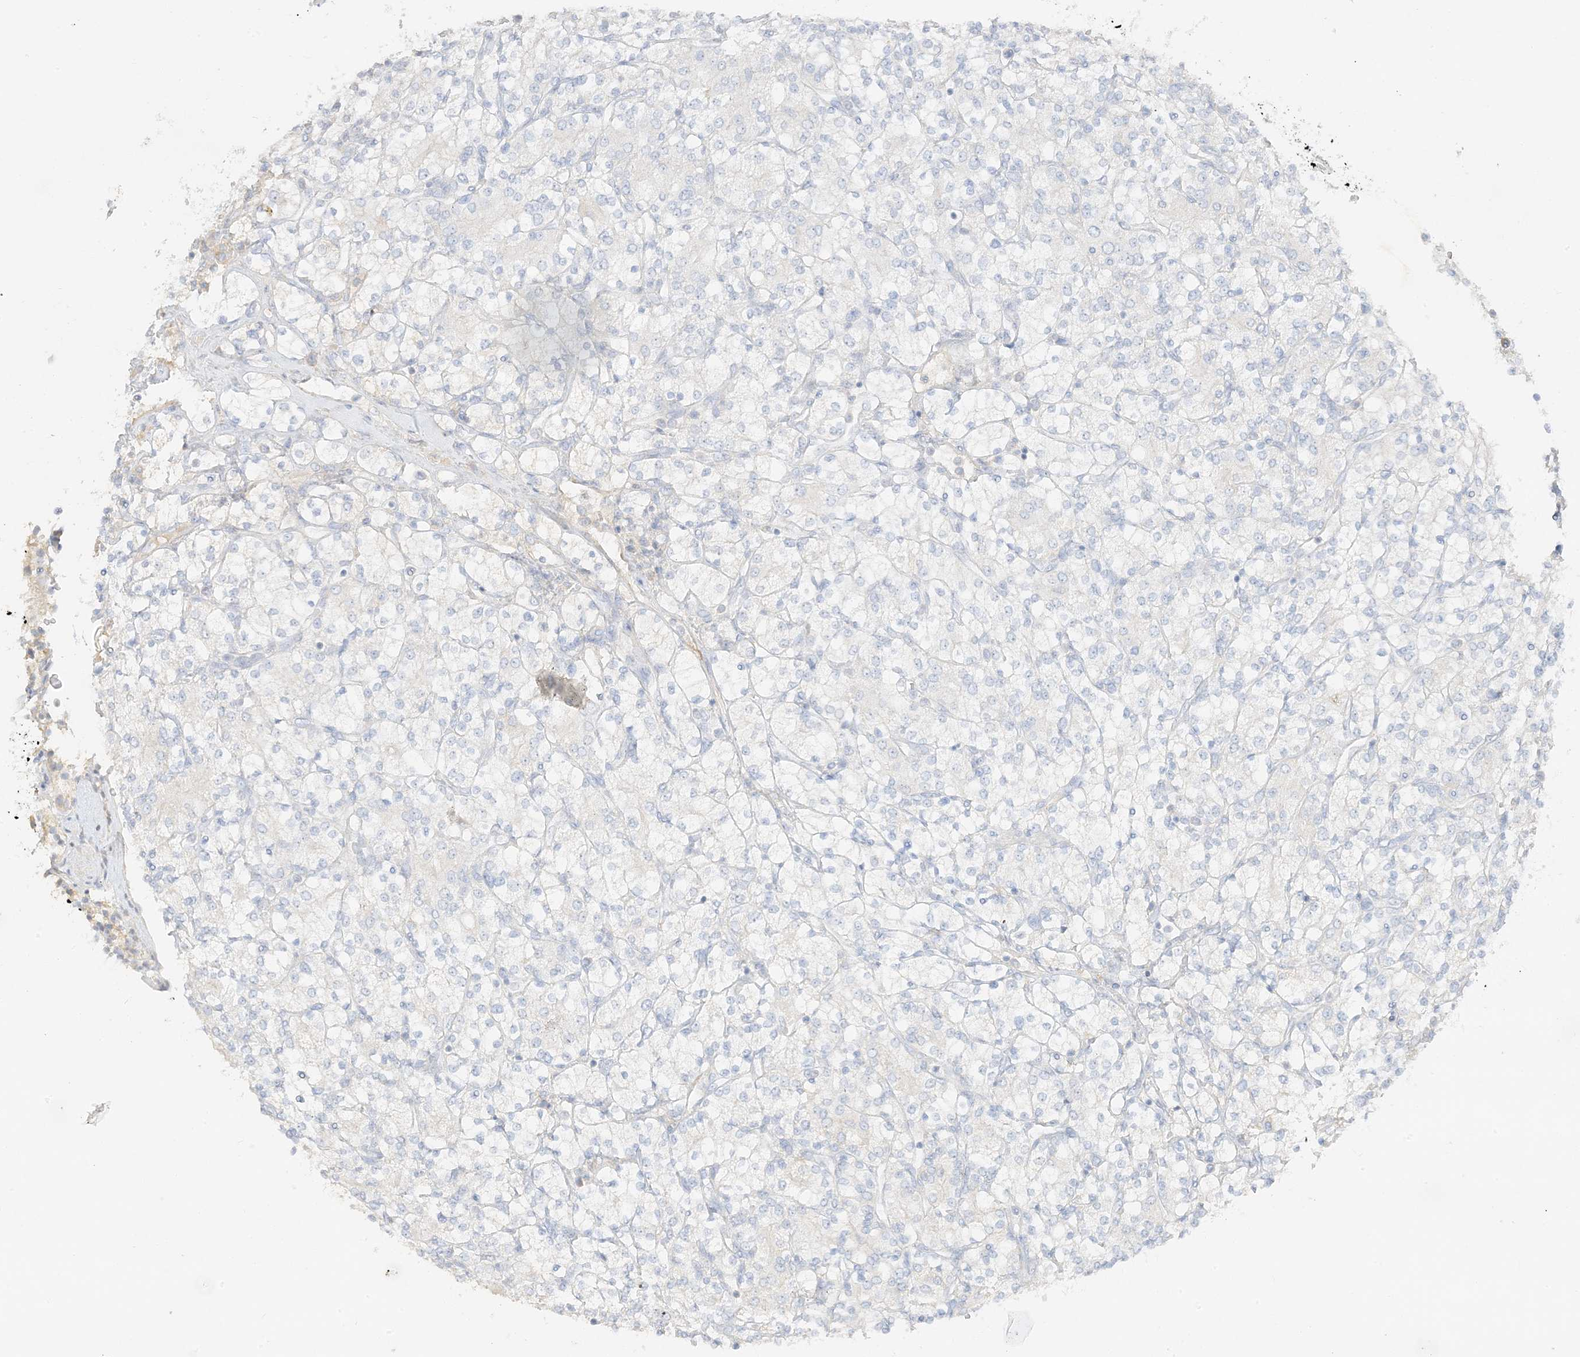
{"staining": {"intensity": "negative", "quantity": "none", "location": "none"}, "tissue": "renal cancer", "cell_type": "Tumor cells", "image_type": "cancer", "snomed": [{"axis": "morphology", "description": "Adenocarcinoma, NOS"}, {"axis": "topography", "description": "Kidney"}], "caption": "Image shows no protein expression in tumor cells of renal cancer (adenocarcinoma) tissue.", "gene": "ZBTB41", "patient": {"sex": "male", "age": 77}}